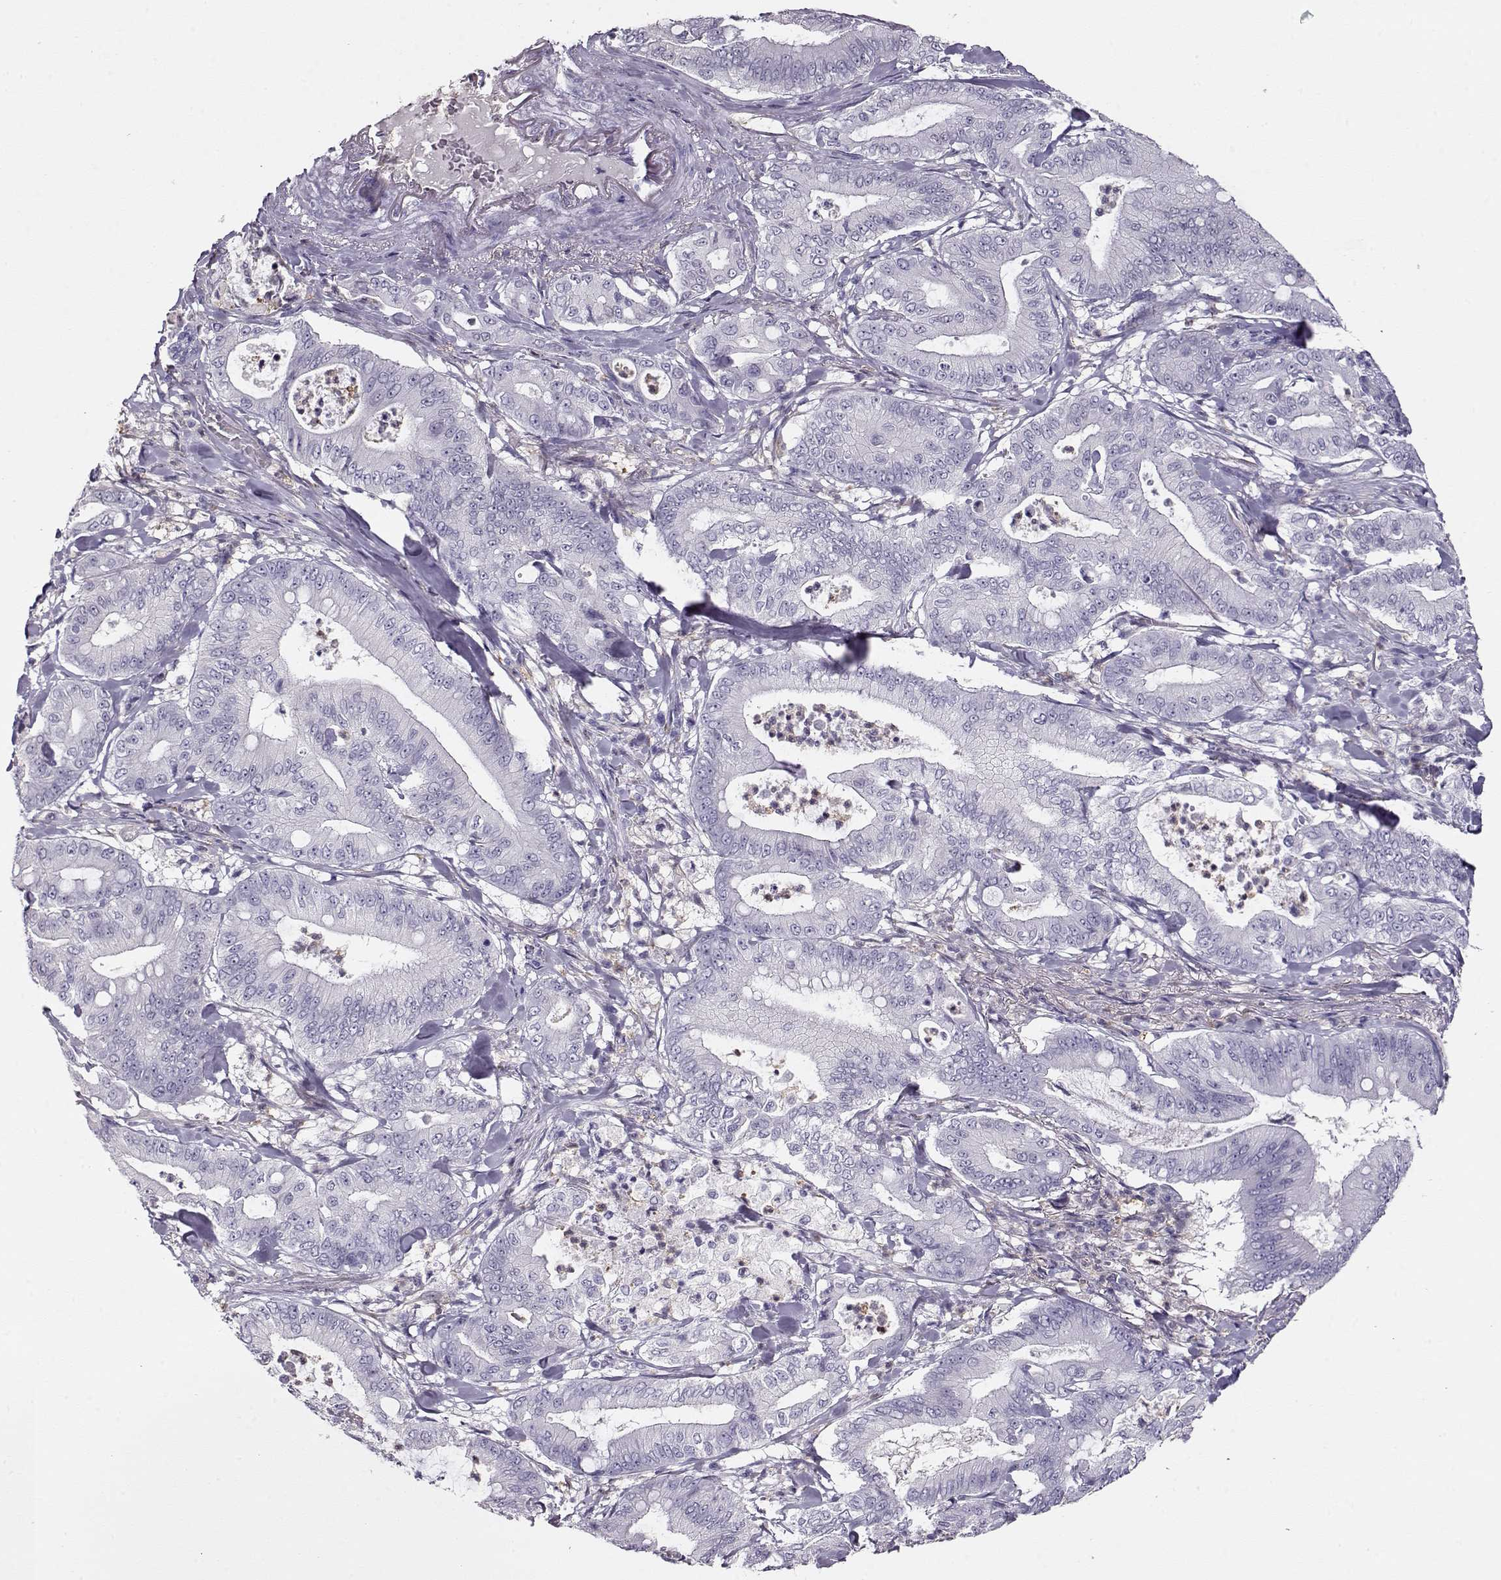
{"staining": {"intensity": "negative", "quantity": "none", "location": "none"}, "tissue": "pancreatic cancer", "cell_type": "Tumor cells", "image_type": "cancer", "snomed": [{"axis": "morphology", "description": "Adenocarcinoma, NOS"}, {"axis": "topography", "description": "Pancreas"}], "caption": "The image reveals no significant staining in tumor cells of pancreatic cancer (adenocarcinoma).", "gene": "CCR8", "patient": {"sex": "male", "age": 71}}